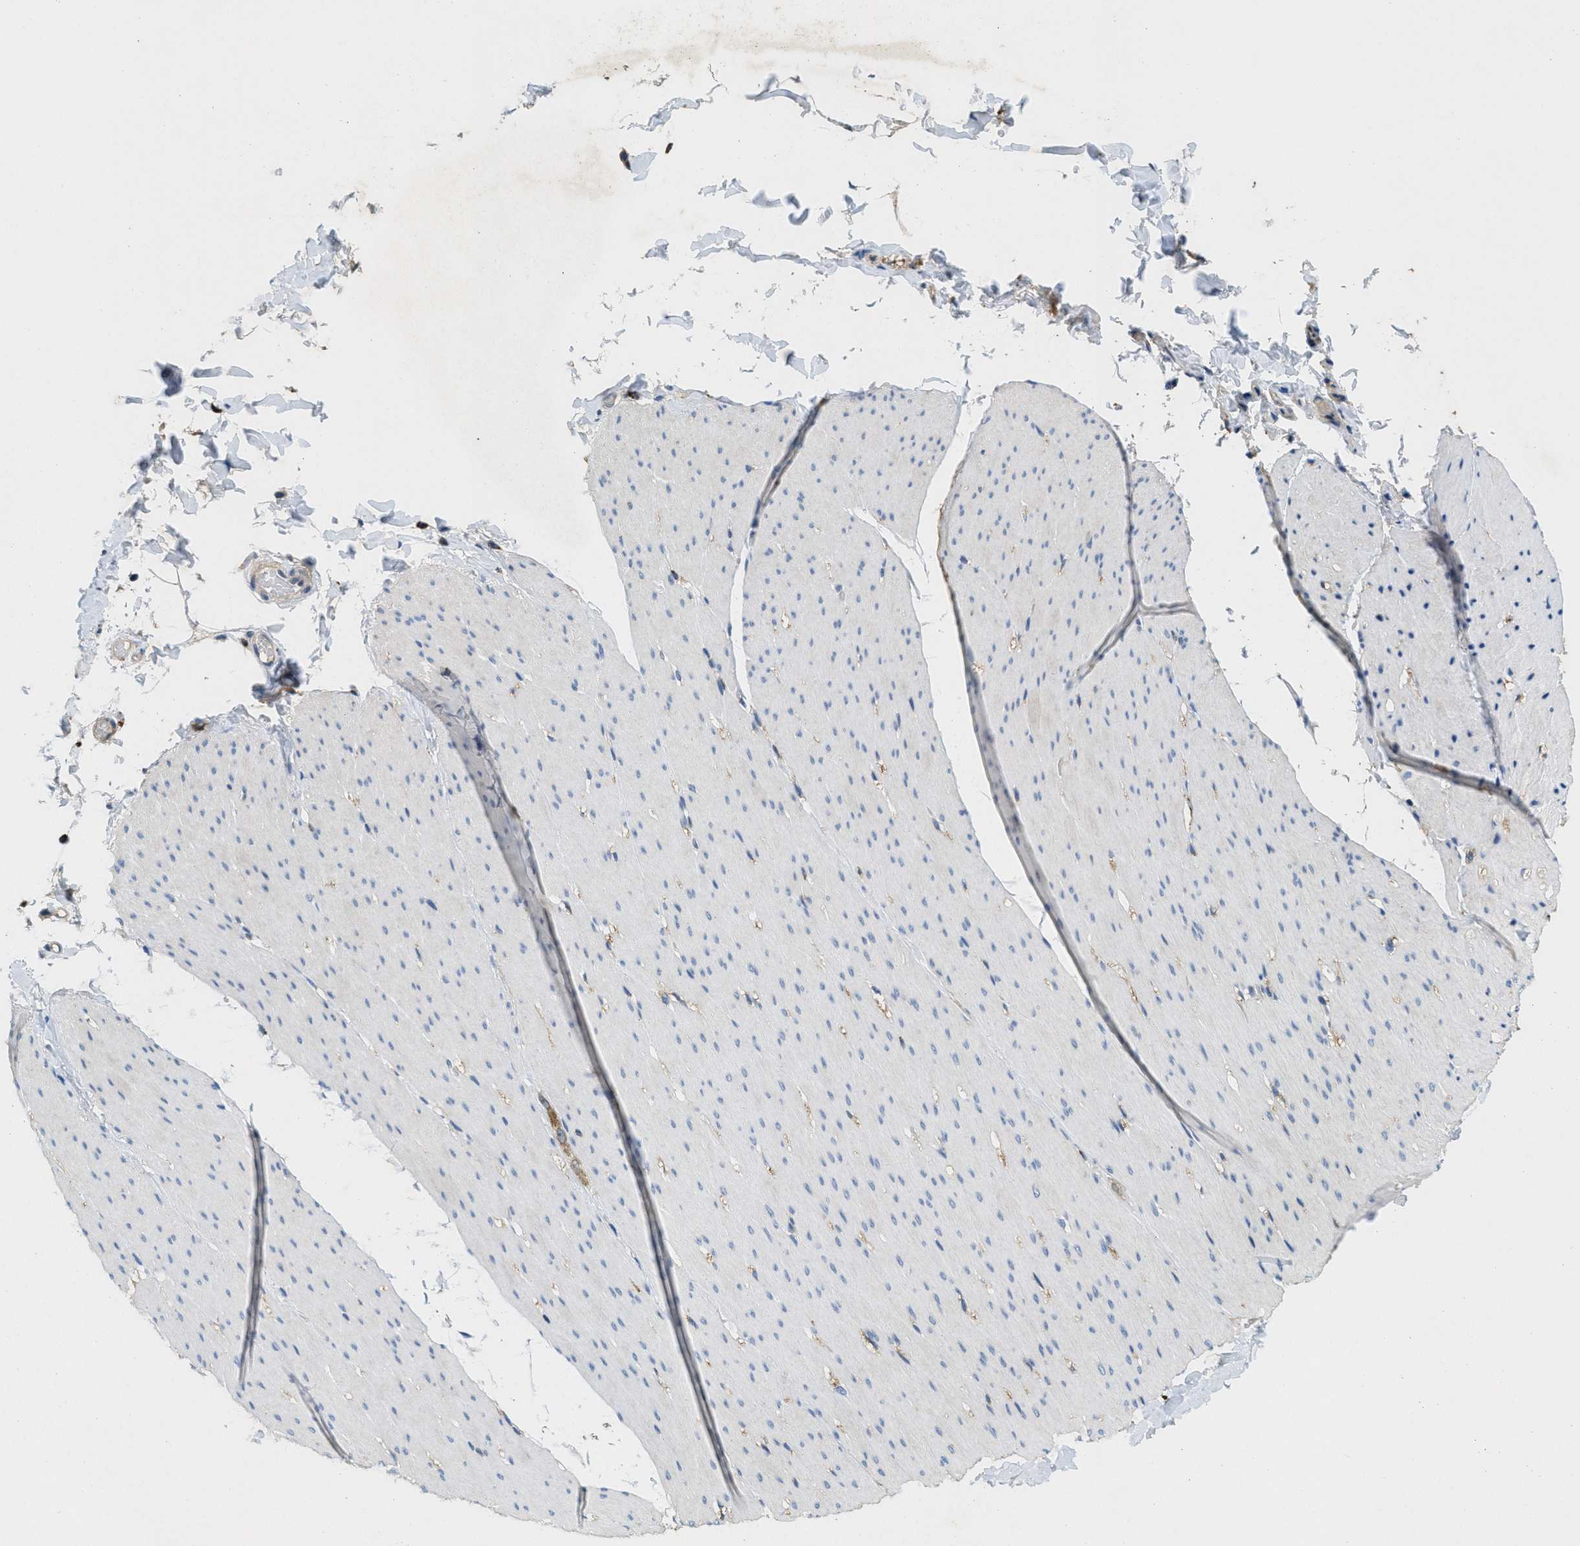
{"staining": {"intensity": "negative", "quantity": "none", "location": "none"}, "tissue": "smooth muscle", "cell_type": "Smooth muscle cells", "image_type": "normal", "snomed": [{"axis": "morphology", "description": "Normal tissue, NOS"}, {"axis": "topography", "description": "Smooth muscle"}, {"axis": "topography", "description": "Colon"}], "caption": "A micrograph of human smooth muscle is negative for staining in smooth muscle cells. Brightfield microscopy of immunohistochemistry stained with DAB (3,3'-diaminobenzidine) (brown) and hematoxylin (blue), captured at high magnification.", "gene": "BMPR2", "patient": {"sex": "male", "age": 67}}